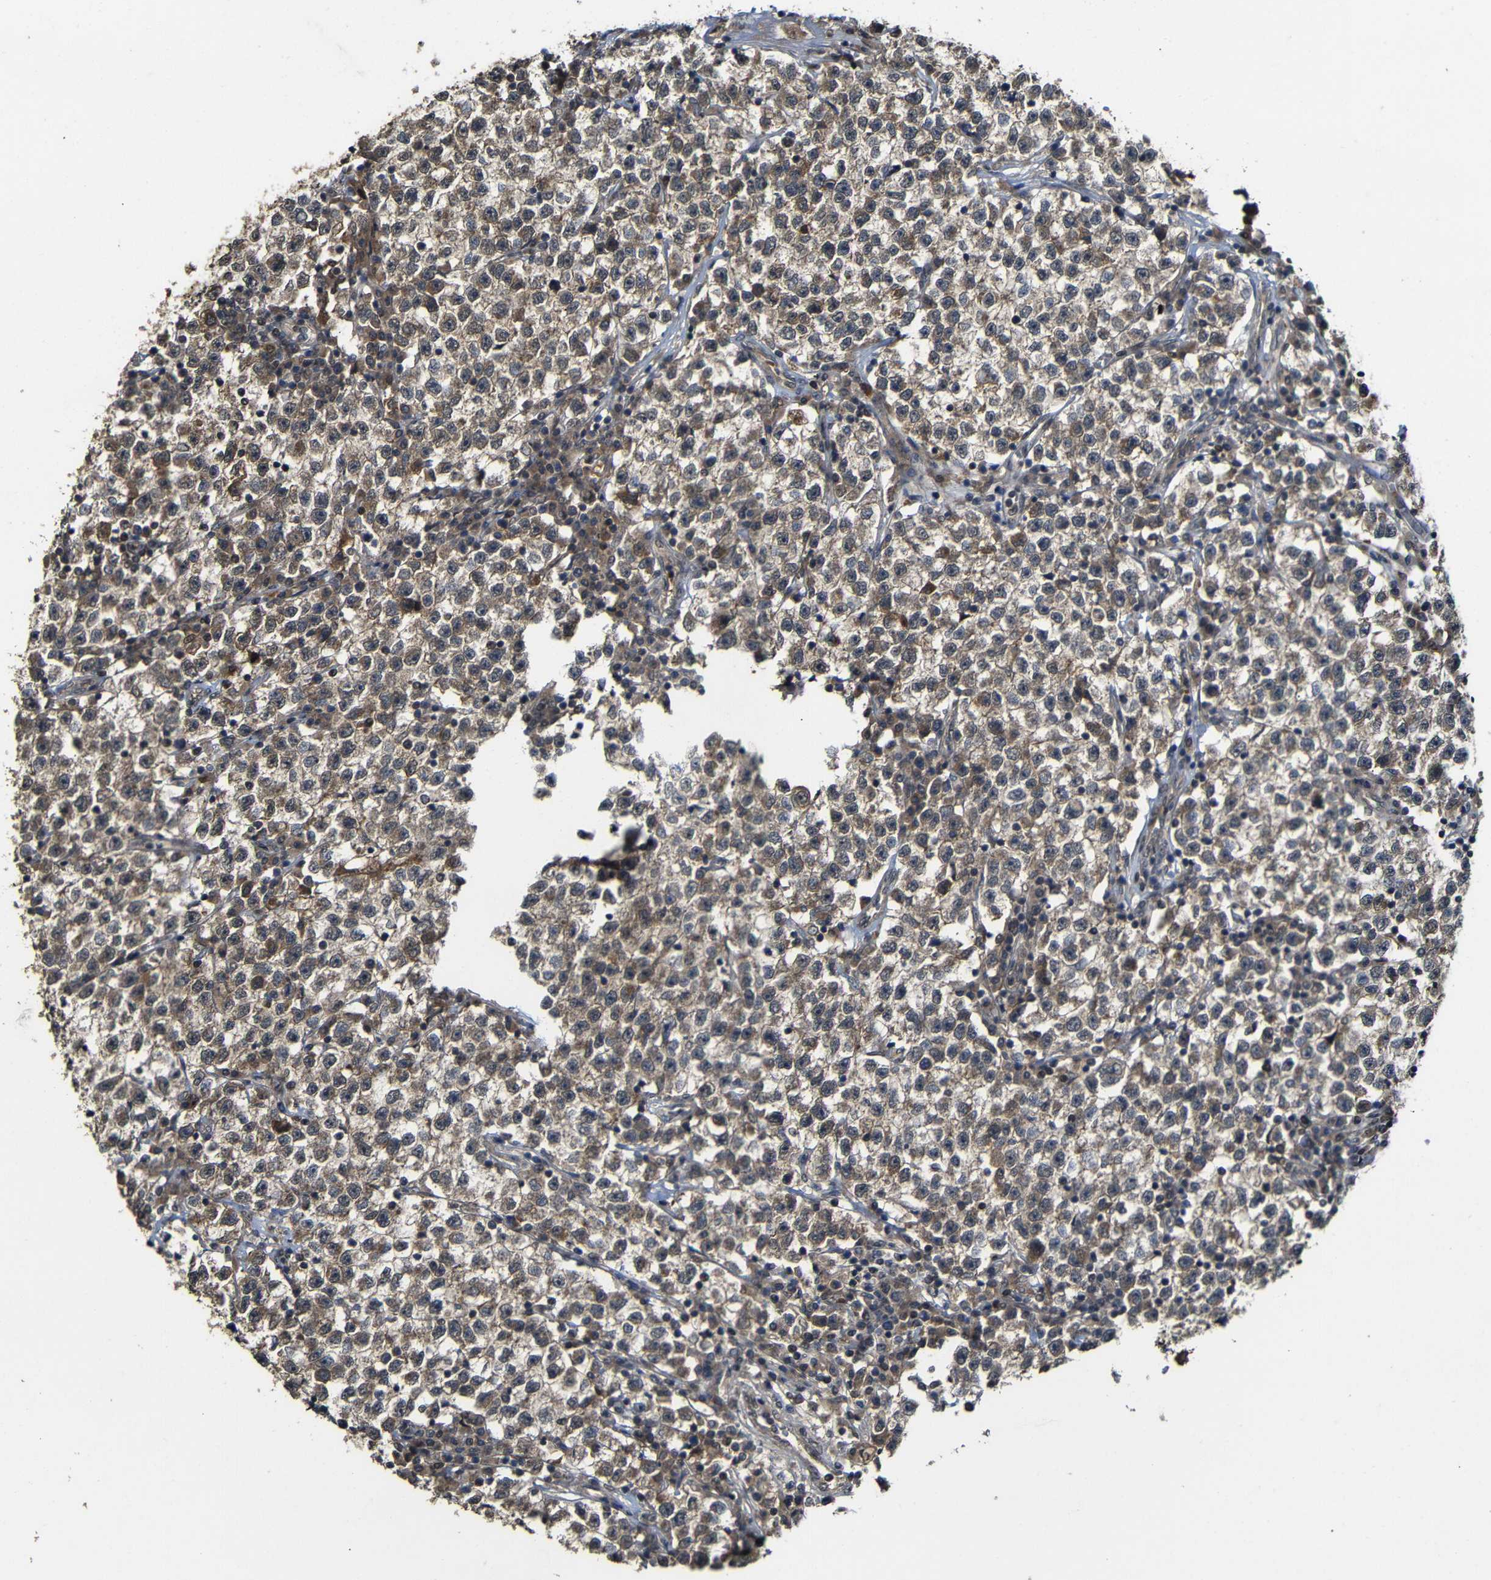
{"staining": {"intensity": "weak", "quantity": ">75%", "location": "cytoplasmic/membranous"}, "tissue": "testis cancer", "cell_type": "Tumor cells", "image_type": "cancer", "snomed": [{"axis": "morphology", "description": "Seminoma, NOS"}, {"axis": "topography", "description": "Testis"}], "caption": "Testis cancer (seminoma) stained with a protein marker demonstrates weak staining in tumor cells.", "gene": "ATG12", "patient": {"sex": "male", "age": 22}}